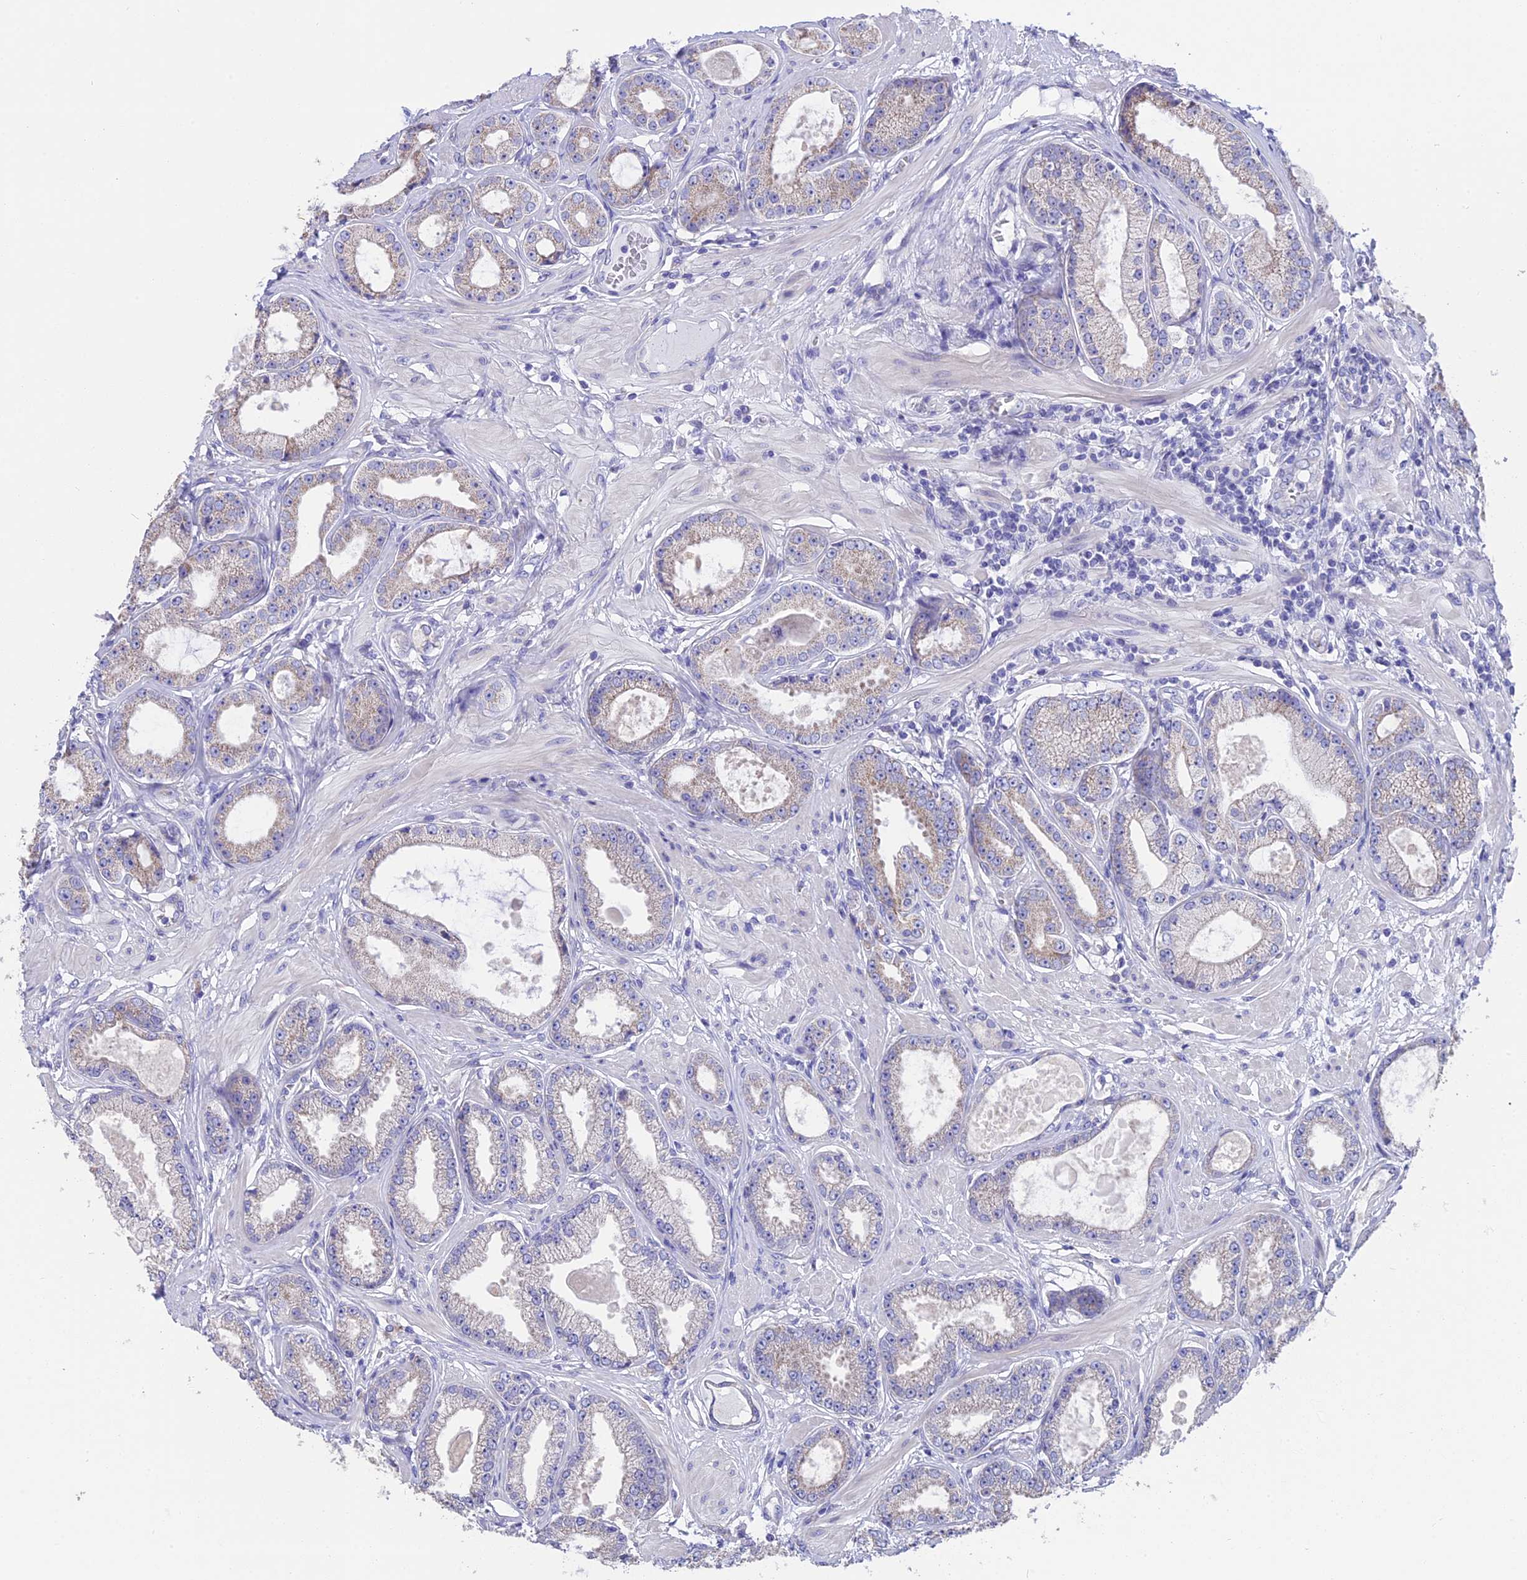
{"staining": {"intensity": "weak", "quantity": "<25%", "location": "cytoplasmic/membranous"}, "tissue": "prostate cancer", "cell_type": "Tumor cells", "image_type": "cancer", "snomed": [{"axis": "morphology", "description": "Adenocarcinoma, Low grade"}, {"axis": "topography", "description": "Prostate"}], "caption": "IHC histopathology image of human adenocarcinoma (low-grade) (prostate) stained for a protein (brown), which reveals no positivity in tumor cells.", "gene": "CYP2U1", "patient": {"sex": "male", "age": 64}}